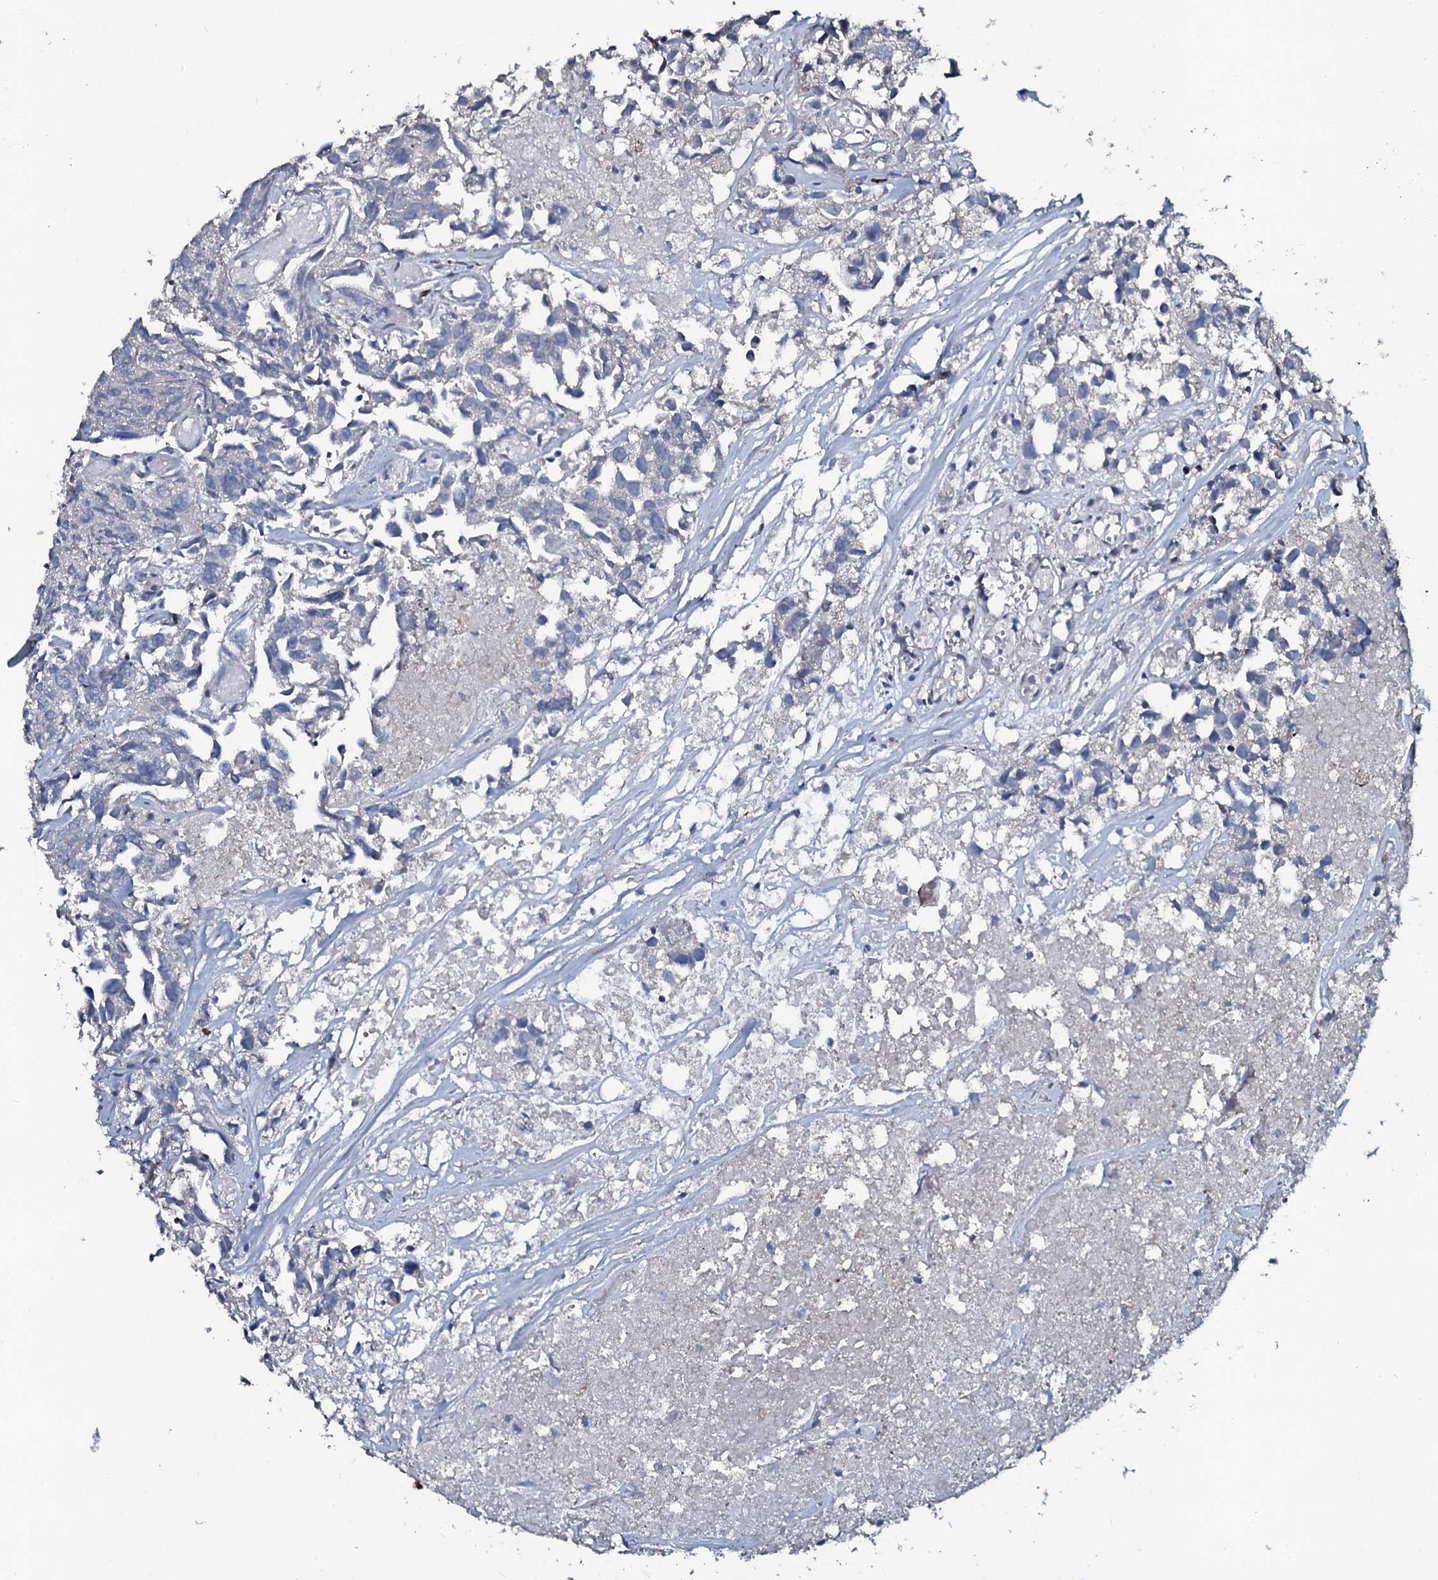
{"staining": {"intensity": "negative", "quantity": "none", "location": "none"}, "tissue": "urothelial cancer", "cell_type": "Tumor cells", "image_type": "cancer", "snomed": [{"axis": "morphology", "description": "Urothelial carcinoma, High grade"}, {"axis": "topography", "description": "Urinary bladder"}], "caption": "Protein analysis of urothelial carcinoma (high-grade) reveals no significant expression in tumor cells.", "gene": "IL12B", "patient": {"sex": "female", "age": 75}}